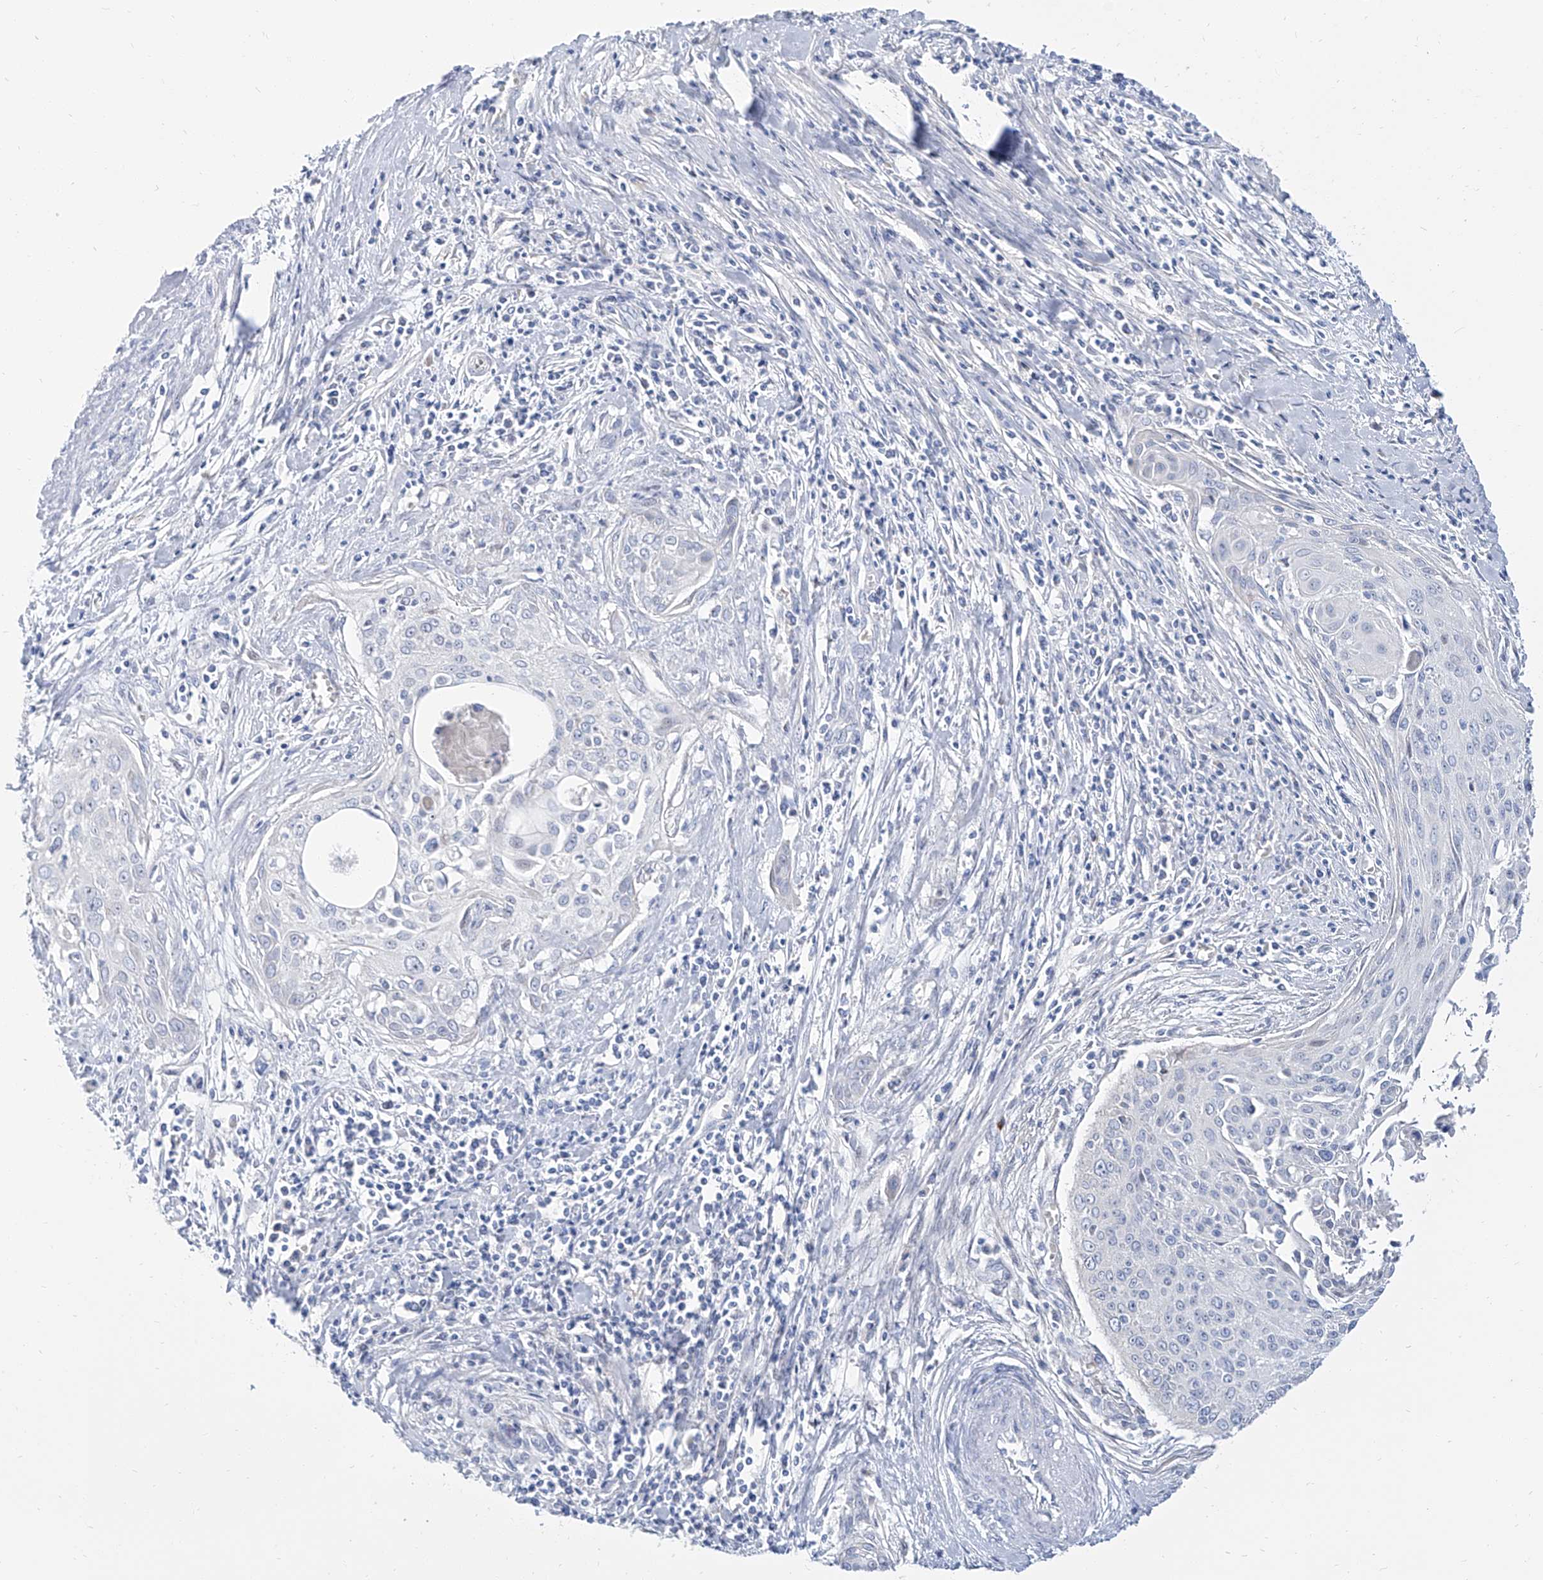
{"staining": {"intensity": "negative", "quantity": "none", "location": "none"}, "tissue": "cervical cancer", "cell_type": "Tumor cells", "image_type": "cancer", "snomed": [{"axis": "morphology", "description": "Squamous cell carcinoma, NOS"}, {"axis": "topography", "description": "Cervix"}], "caption": "A micrograph of human cervical cancer is negative for staining in tumor cells. (DAB immunohistochemistry, high magnification).", "gene": "TXLNB", "patient": {"sex": "female", "age": 55}}